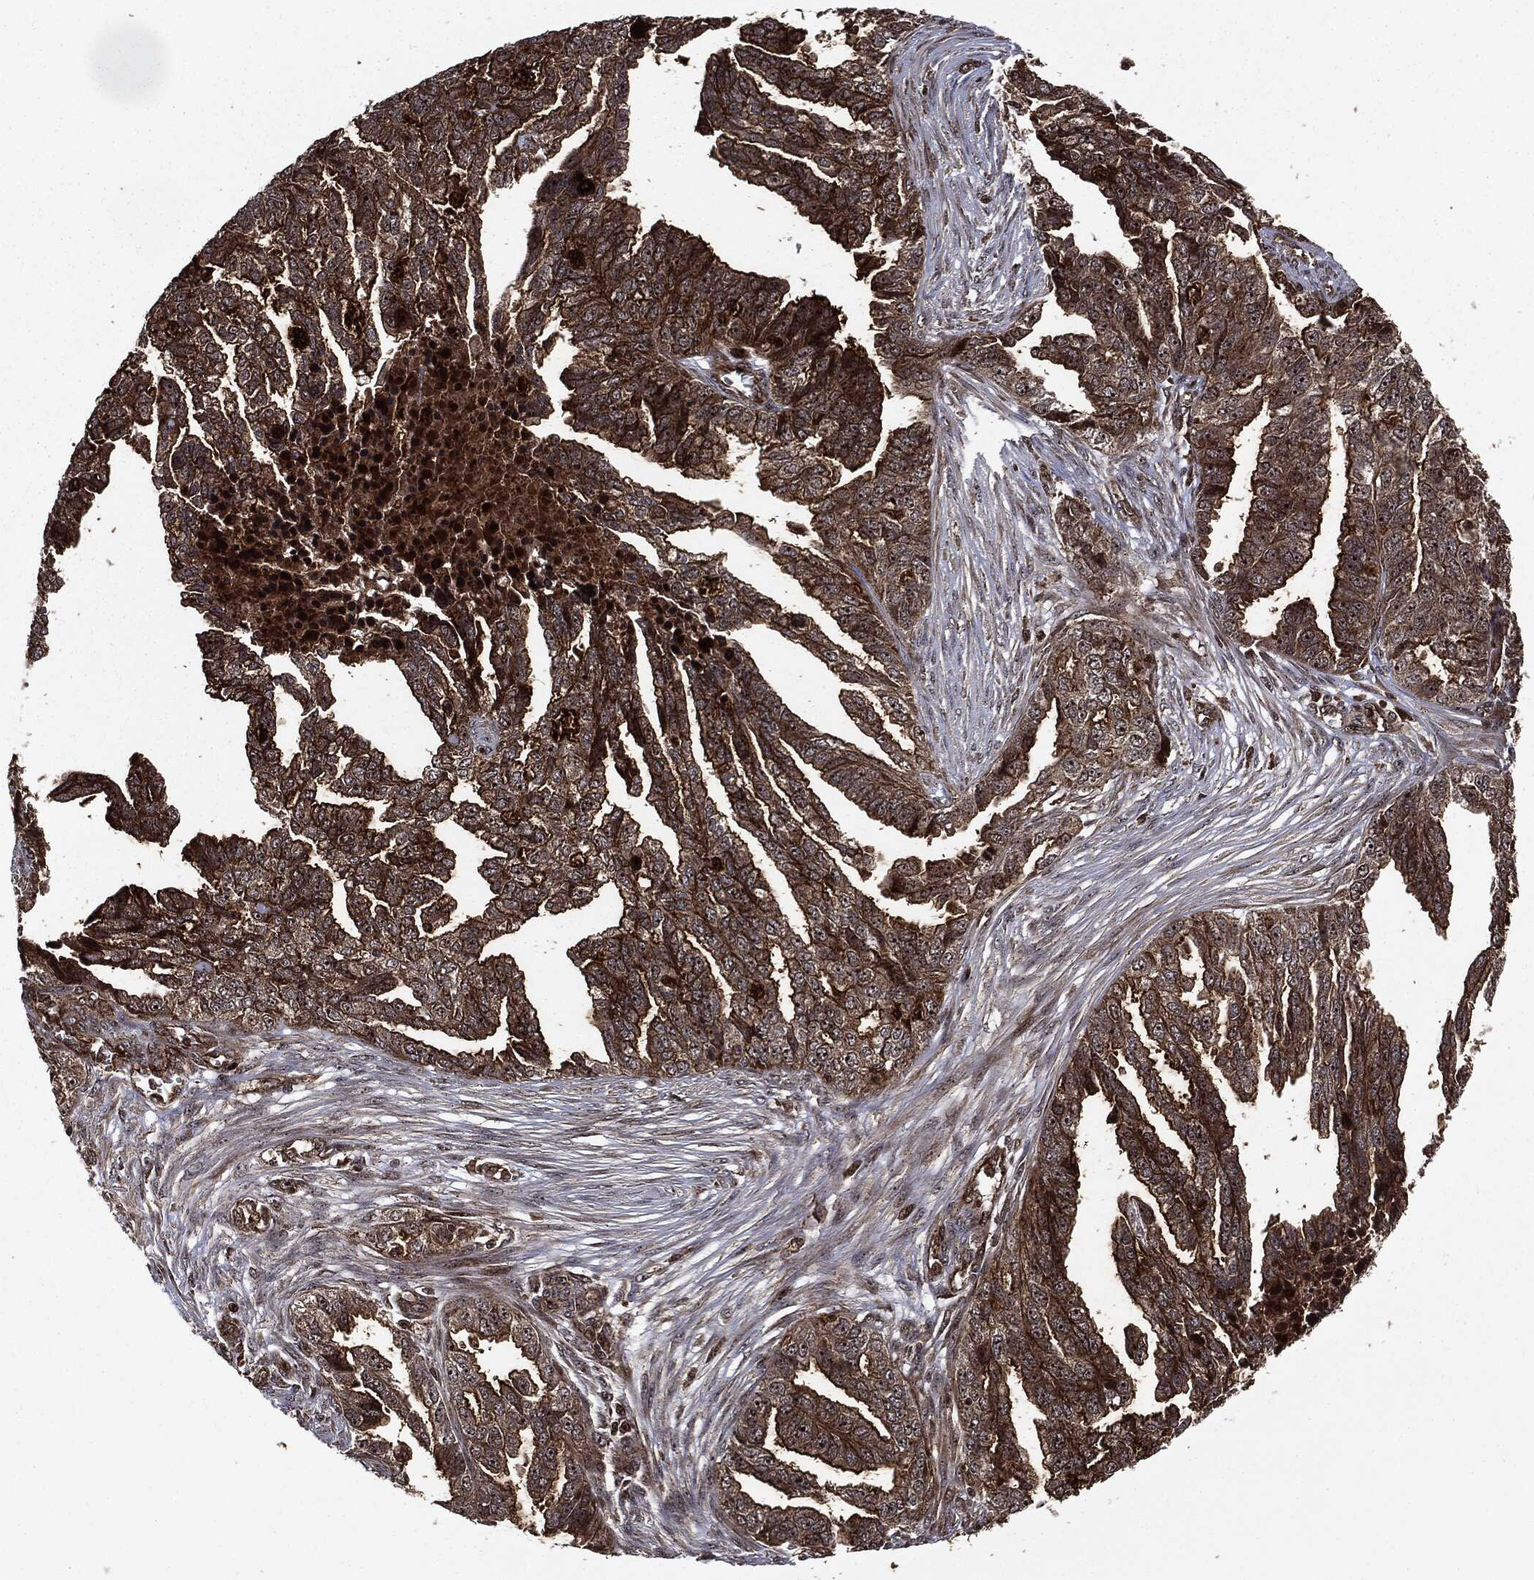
{"staining": {"intensity": "moderate", "quantity": ">75%", "location": "cytoplasmic/membranous"}, "tissue": "ovarian cancer", "cell_type": "Tumor cells", "image_type": "cancer", "snomed": [{"axis": "morphology", "description": "Cystadenocarcinoma, serous, NOS"}, {"axis": "topography", "description": "Ovary"}], "caption": "Immunohistochemistry staining of ovarian cancer, which demonstrates medium levels of moderate cytoplasmic/membranous positivity in approximately >75% of tumor cells indicating moderate cytoplasmic/membranous protein expression. The staining was performed using DAB (3,3'-diaminobenzidine) (brown) for protein detection and nuclei were counterstained in hematoxylin (blue).", "gene": "CARD6", "patient": {"sex": "female", "age": 51}}